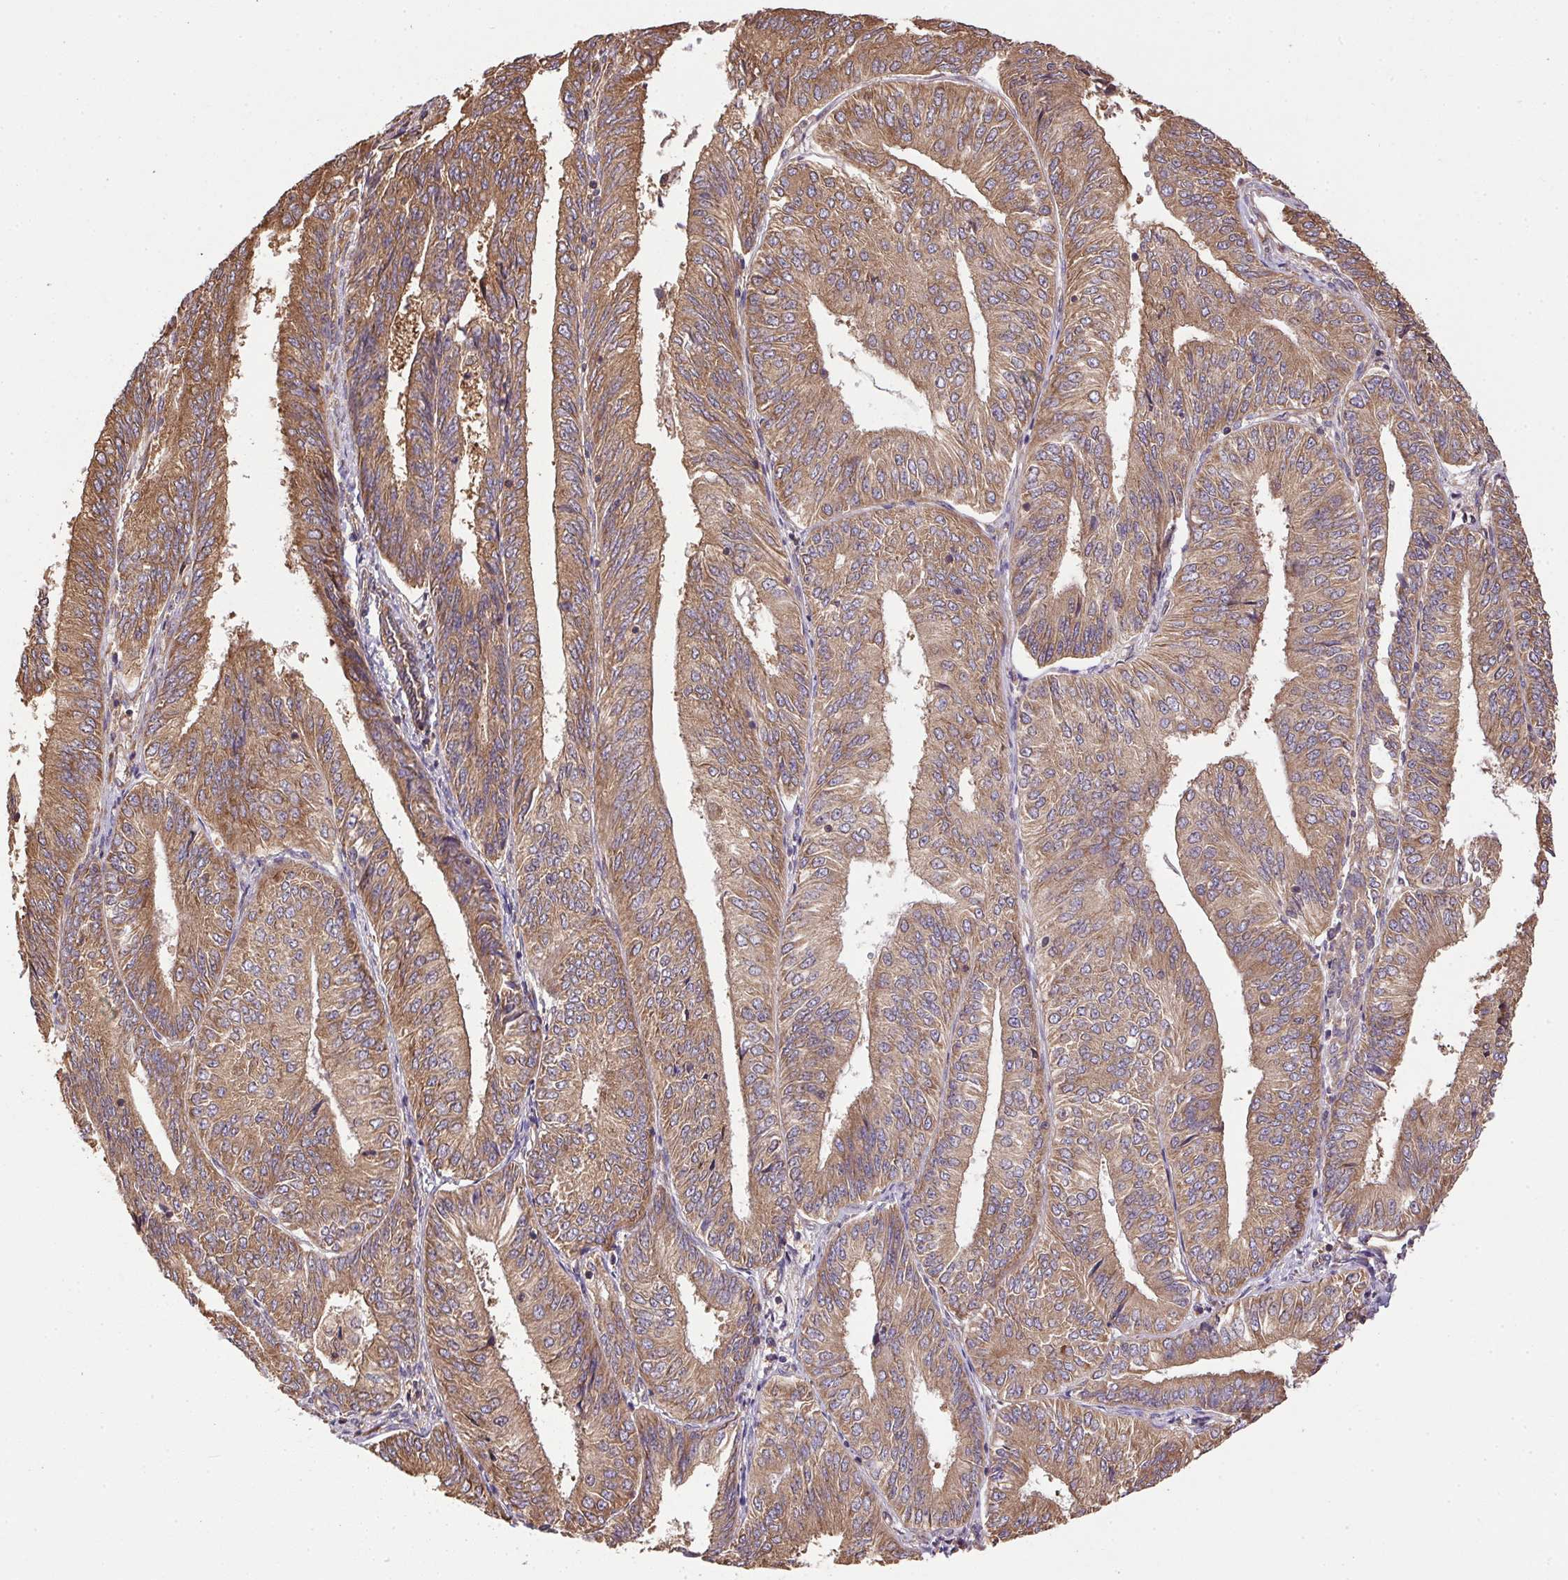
{"staining": {"intensity": "moderate", "quantity": ">75%", "location": "cytoplasmic/membranous"}, "tissue": "endometrial cancer", "cell_type": "Tumor cells", "image_type": "cancer", "snomed": [{"axis": "morphology", "description": "Adenocarcinoma, NOS"}, {"axis": "topography", "description": "Endometrium"}], "caption": "Immunohistochemistry (IHC) staining of endometrial cancer (adenocarcinoma), which displays medium levels of moderate cytoplasmic/membranous positivity in about >75% of tumor cells indicating moderate cytoplasmic/membranous protein positivity. The staining was performed using DAB (brown) for protein detection and nuclei were counterstained in hematoxylin (blue).", "gene": "EIF2S1", "patient": {"sex": "female", "age": 58}}